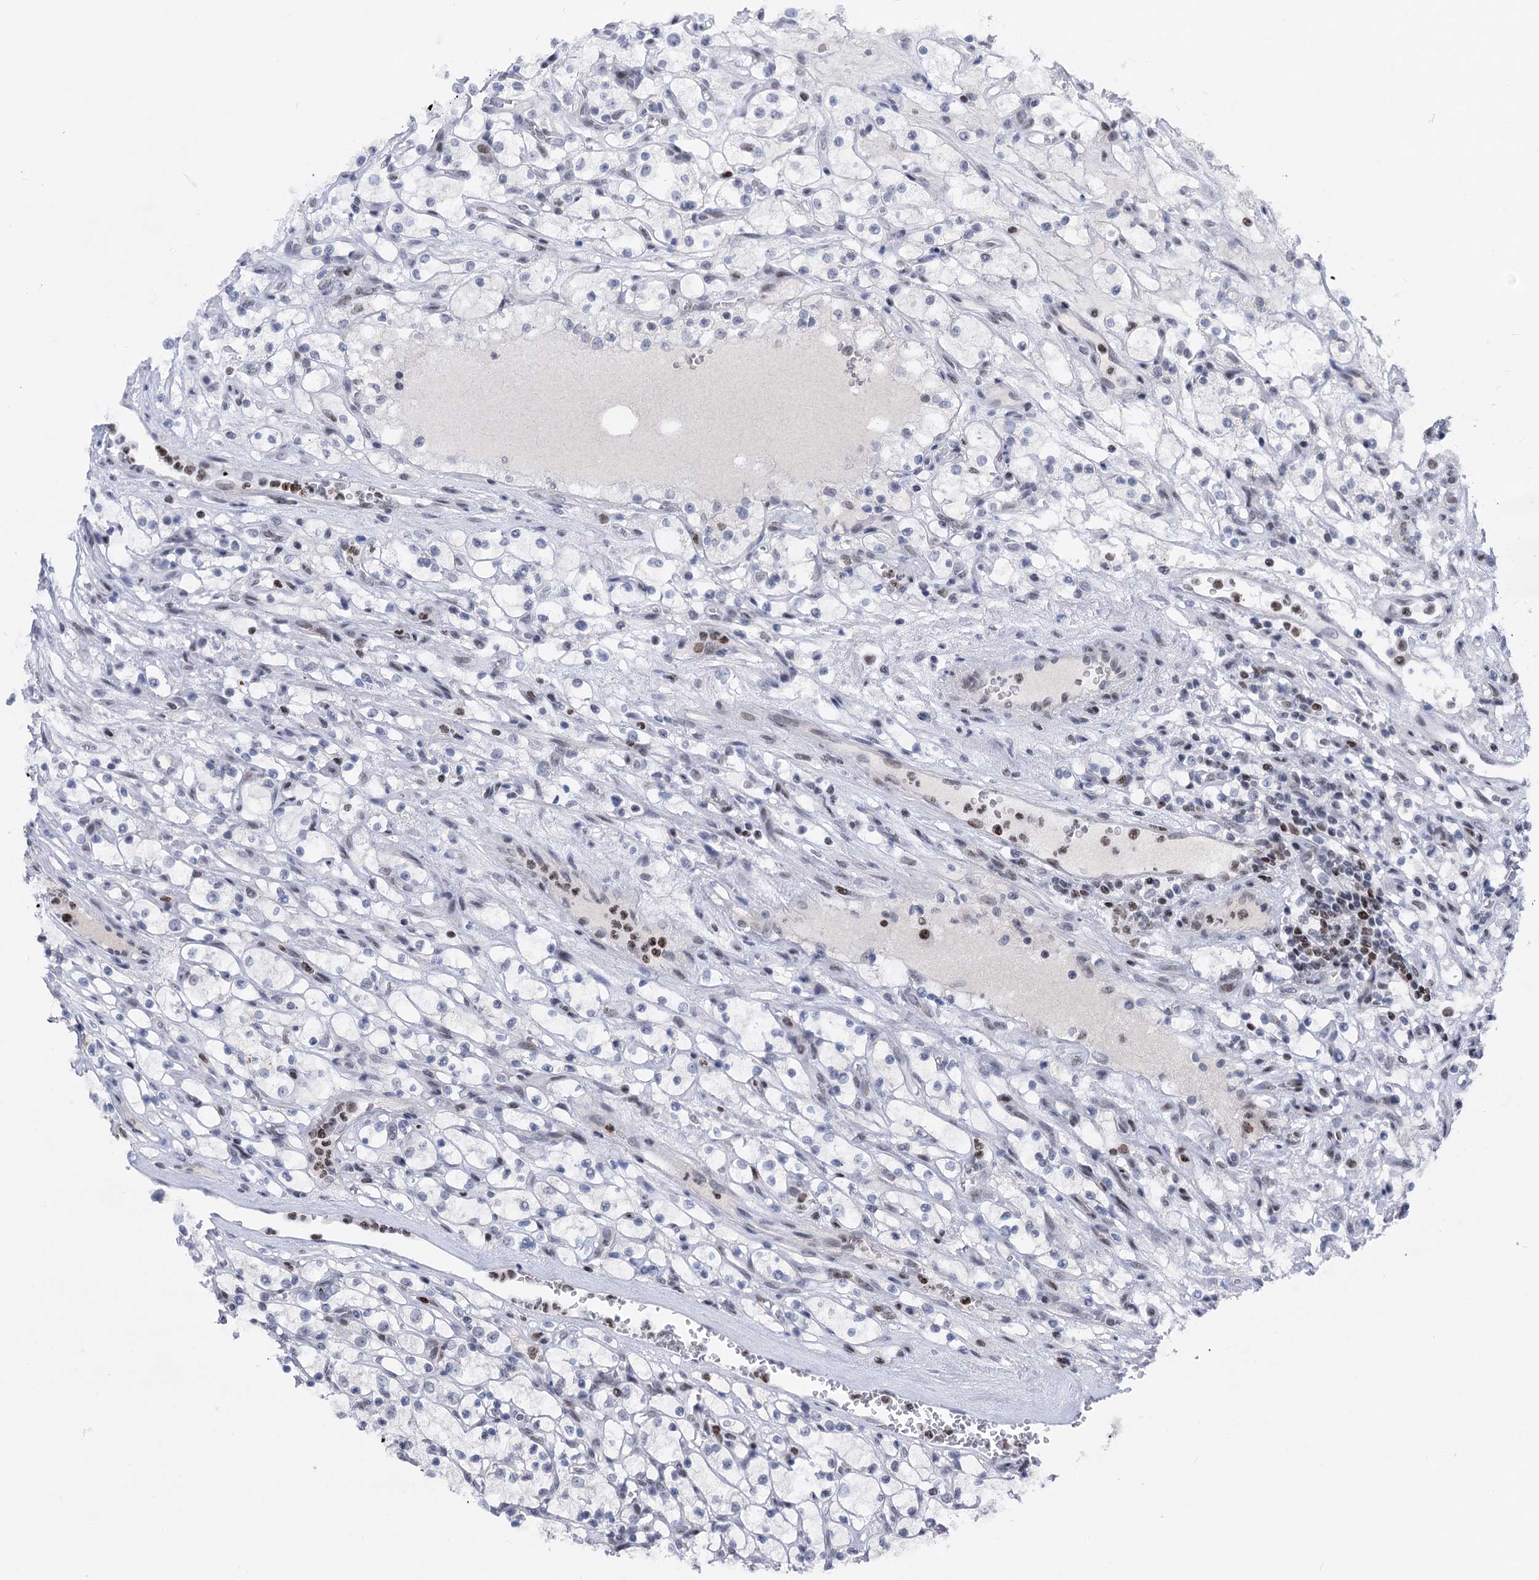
{"staining": {"intensity": "negative", "quantity": "none", "location": "none"}, "tissue": "renal cancer", "cell_type": "Tumor cells", "image_type": "cancer", "snomed": [{"axis": "morphology", "description": "Adenocarcinoma, NOS"}, {"axis": "topography", "description": "Kidney"}], "caption": "Tumor cells show no significant protein expression in renal cancer. Brightfield microscopy of IHC stained with DAB (brown) and hematoxylin (blue), captured at high magnification.", "gene": "ZCCHC10", "patient": {"sex": "female", "age": 69}}